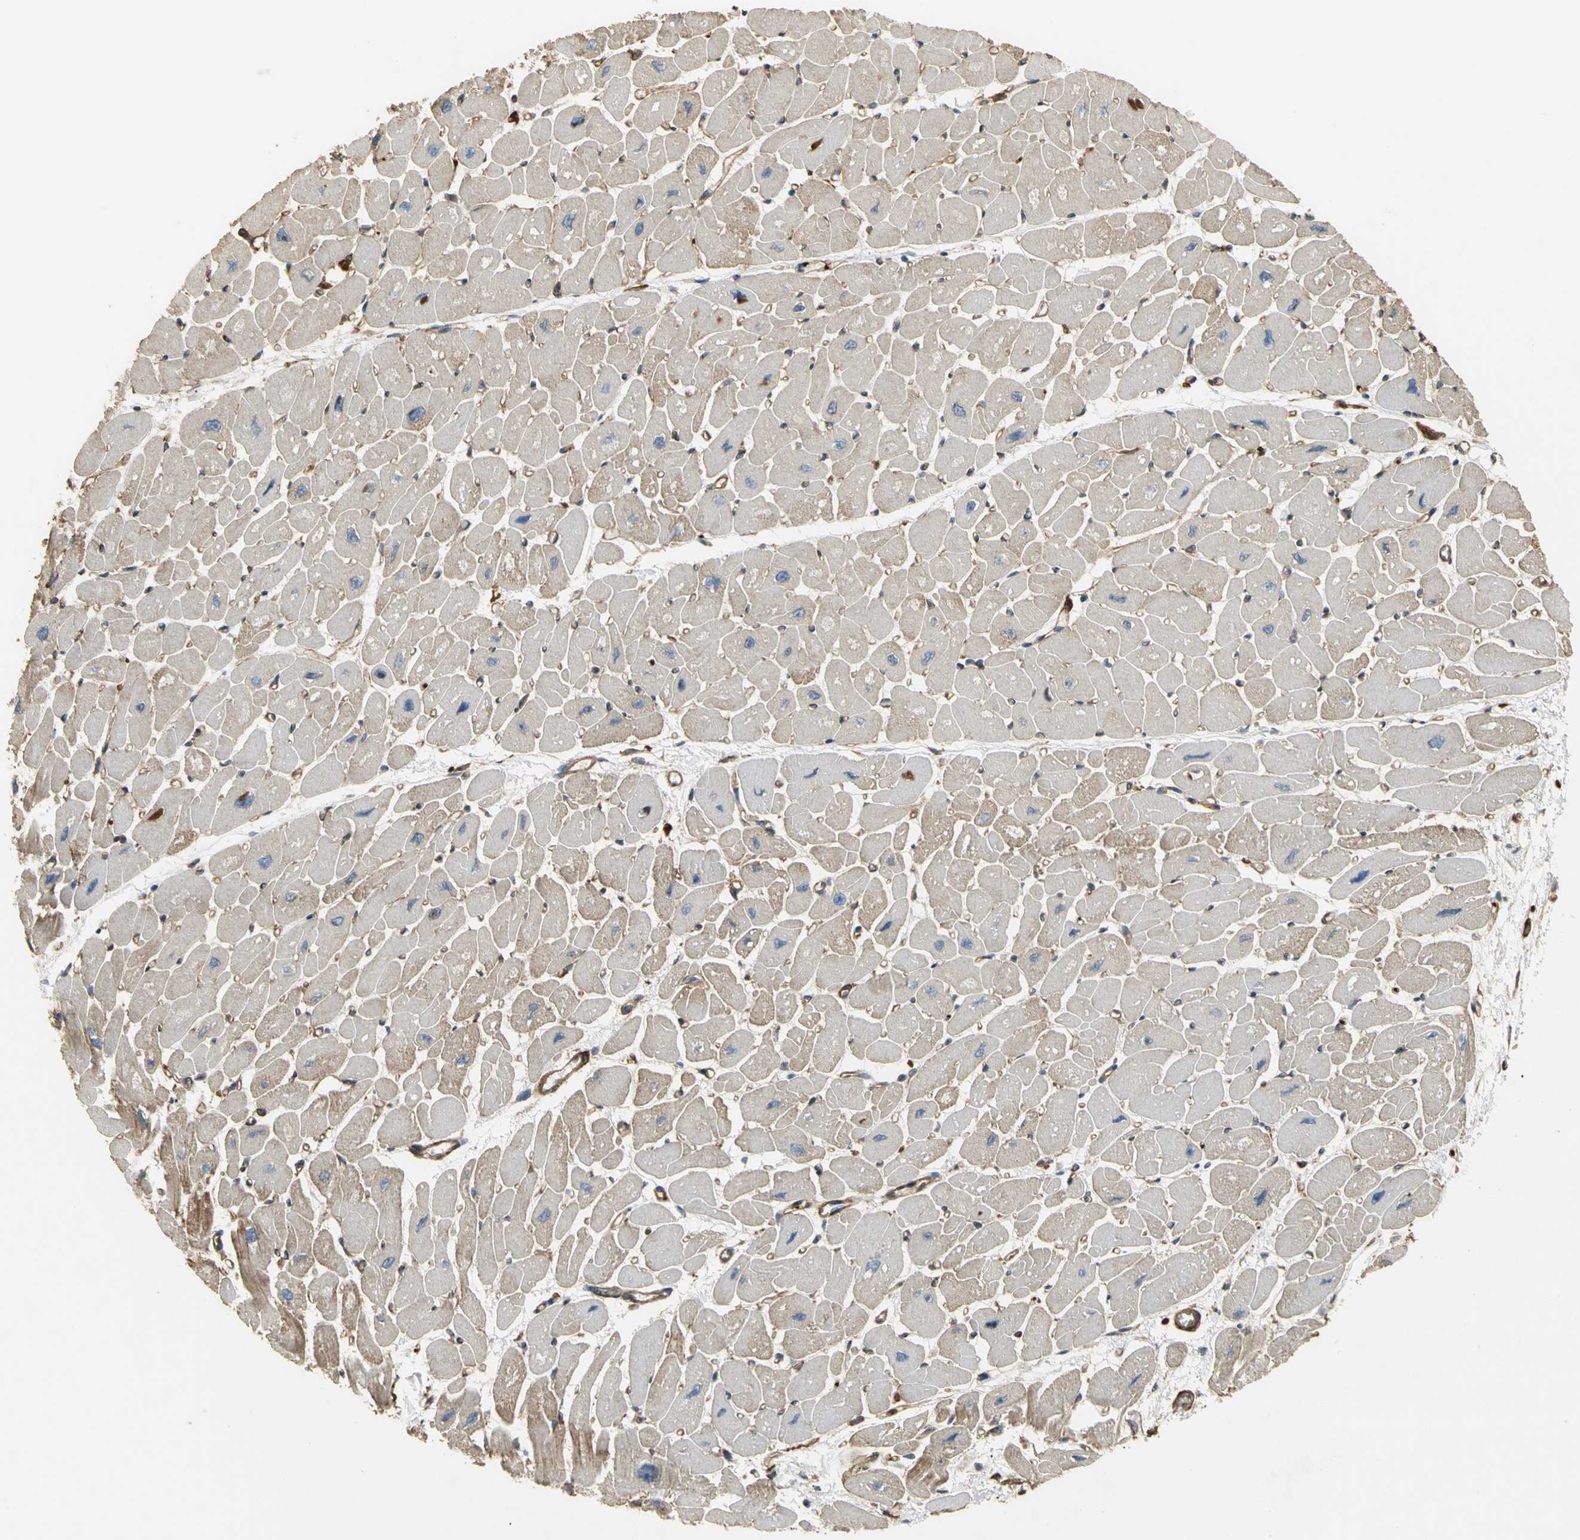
{"staining": {"intensity": "negative", "quantity": "none", "location": "none"}, "tissue": "heart muscle", "cell_type": "Cardiomyocytes", "image_type": "normal", "snomed": [{"axis": "morphology", "description": "Normal tissue, NOS"}, {"axis": "topography", "description": "Heart"}], "caption": "Immunohistochemical staining of normal human heart muscle shows no significant positivity in cardiomyocytes.", "gene": "TLN1", "patient": {"sex": "female", "age": 54}}